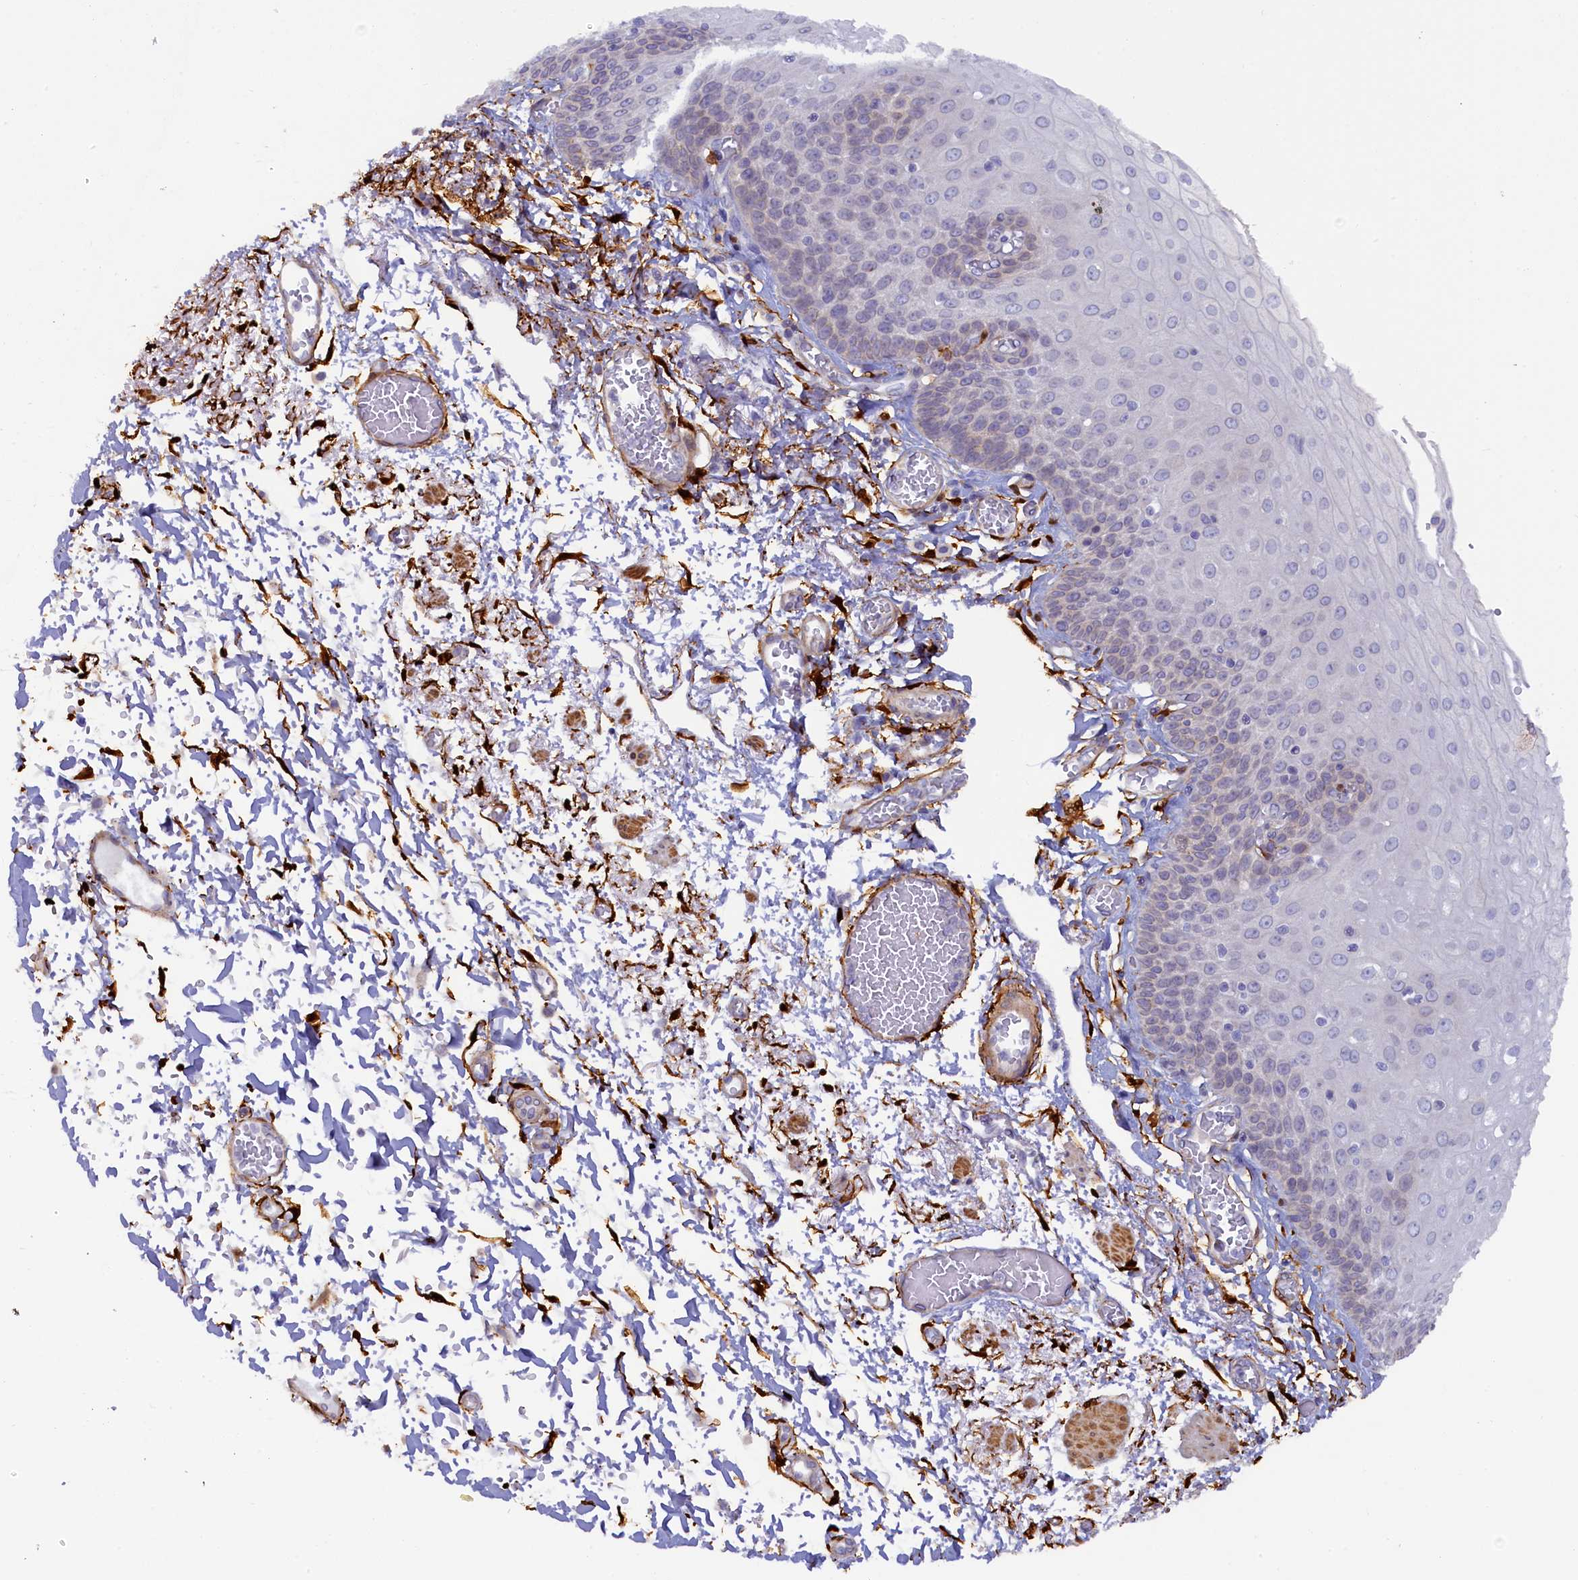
{"staining": {"intensity": "negative", "quantity": "none", "location": "none"}, "tissue": "esophagus", "cell_type": "Squamous epithelial cells", "image_type": "normal", "snomed": [{"axis": "morphology", "description": "Normal tissue, NOS"}, {"axis": "topography", "description": "Esophagus"}], "caption": "A micrograph of human esophagus is negative for staining in squamous epithelial cells. (Immunohistochemistry, brightfield microscopy, high magnification).", "gene": "POGLUT3", "patient": {"sex": "male", "age": 81}}